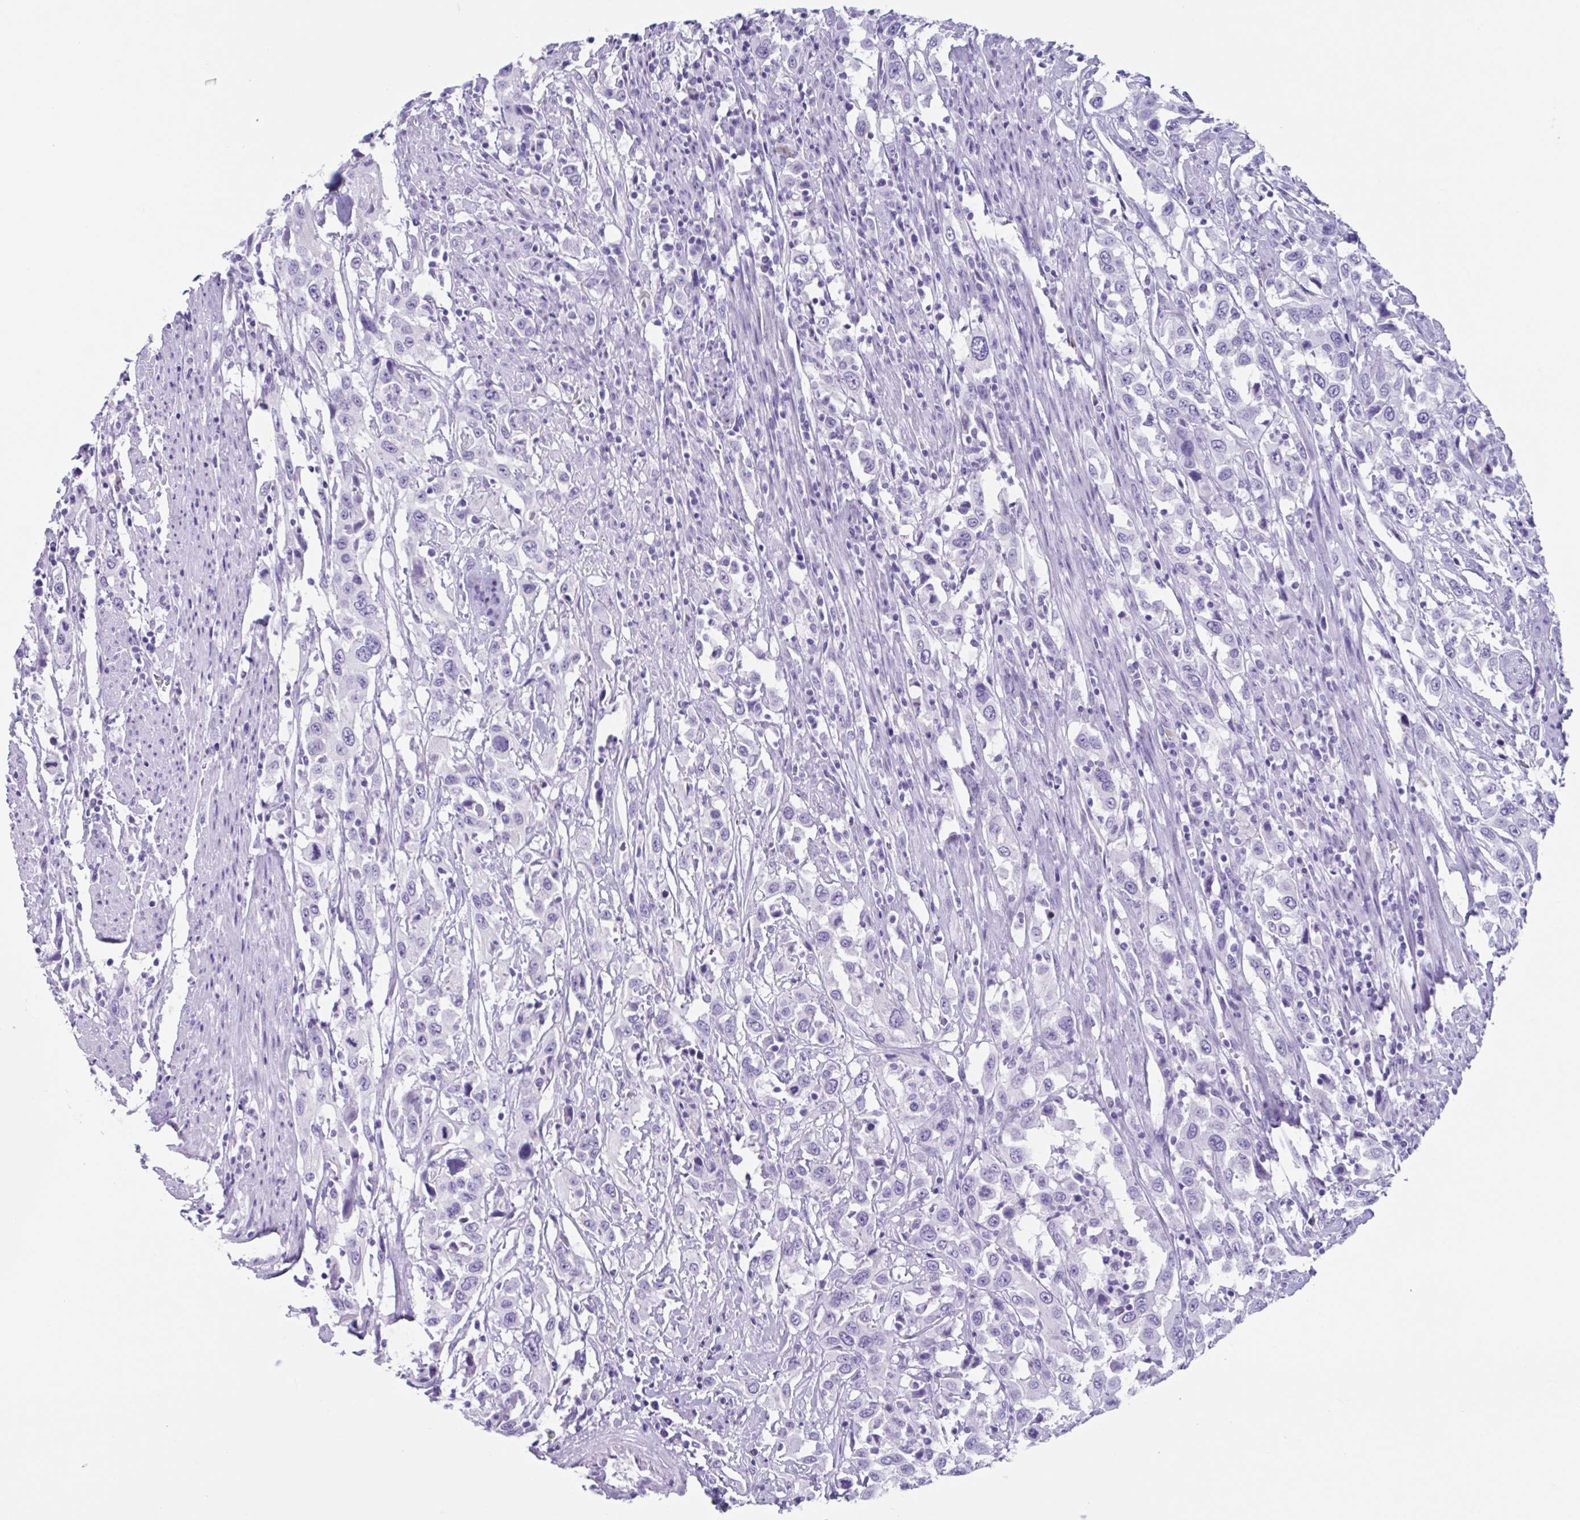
{"staining": {"intensity": "negative", "quantity": "none", "location": "none"}, "tissue": "urothelial cancer", "cell_type": "Tumor cells", "image_type": "cancer", "snomed": [{"axis": "morphology", "description": "Urothelial carcinoma, High grade"}, {"axis": "topography", "description": "Urinary bladder"}], "caption": "The immunohistochemistry (IHC) image has no significant positivity in tumor cells of high-grade urothelial carcinoma tissue.", "gene": "USP35", "patient": {"sex": "male", "age": 61}}